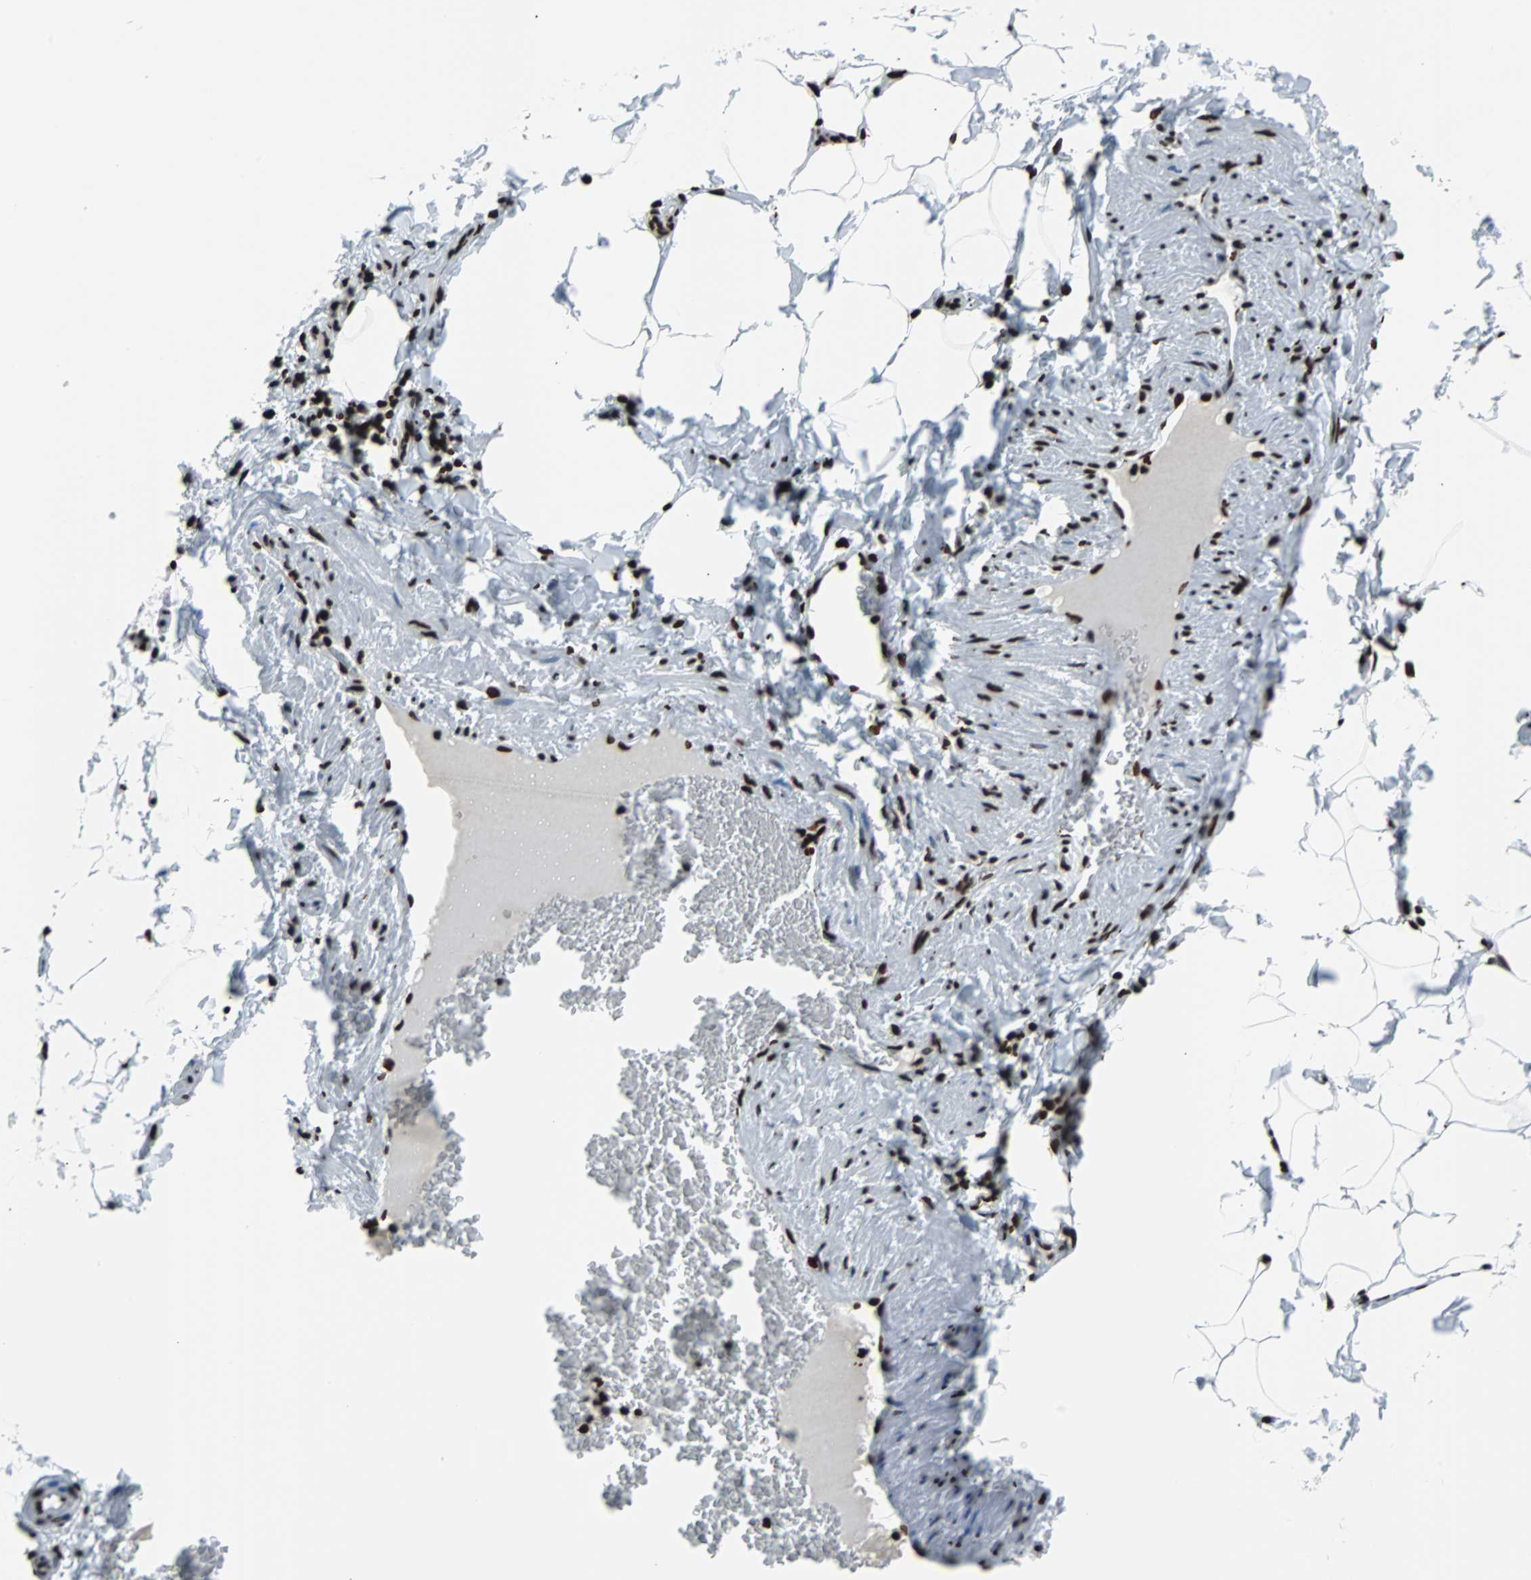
{"staining": {"intensity": "strong", "quantity": ">75%", "location": "nuclear"}, "tissue": "adipose tissue", "cell_type": "Adipocytes", "image_type": "normal", "snomed": [{"axis": "morphology", "description": "Normal tissue, NOS"}, {"axis": "topography", "description": "Vascular tissue"}], "caption": "Immunohistochemistry staining of benign adipose tissue, which shows high levels of strong nuclear expression in about >75% of adipocytes indicating strong nuclear protein positivity. The staining was performed using DAB (brown) for protein detection and nuclei were counterstained in hematoxylin (blue).", "gene": "H2BC18", "patient": {"sex": "male", "age": 41}}